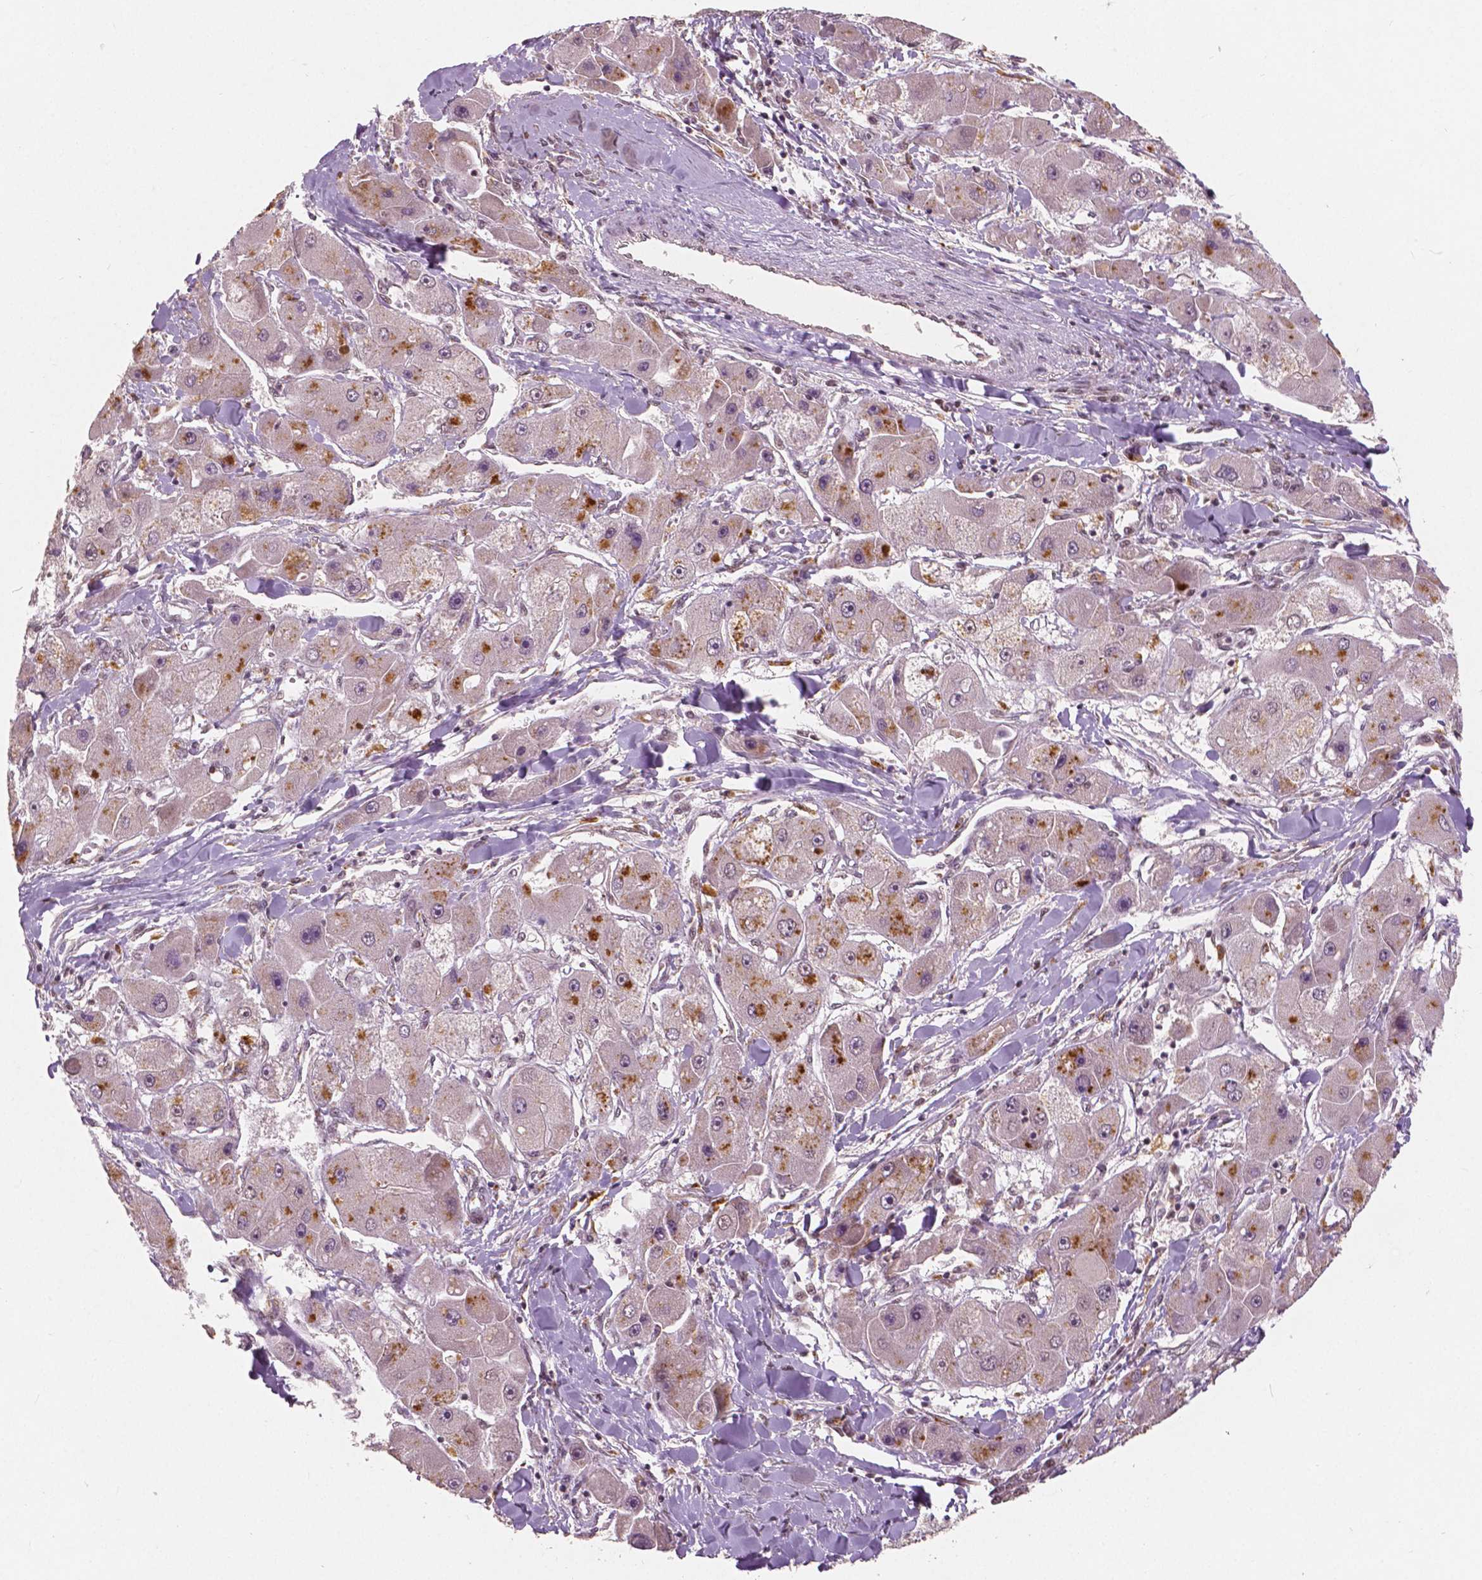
{"staining": {"intensity": "negative", "quantity": "none", "location": "none"}, "tissue": "liver cancer", "cell_type": "Tumor cells", "image_type": "cancer", "snomed": [{"axis": "morphology", "description": "Carcinoma, Hepatocellular, NOS"}, {"axis": "topography", "description": "Liver"}], "caption": "The immunohistochemistry (IHC) micrograph has no significant staining in tumor cells of hepatocellular carcinoma (liver) tissue.", "gene": "NSD2", "patient": {"sex": "male", "age": 24}}